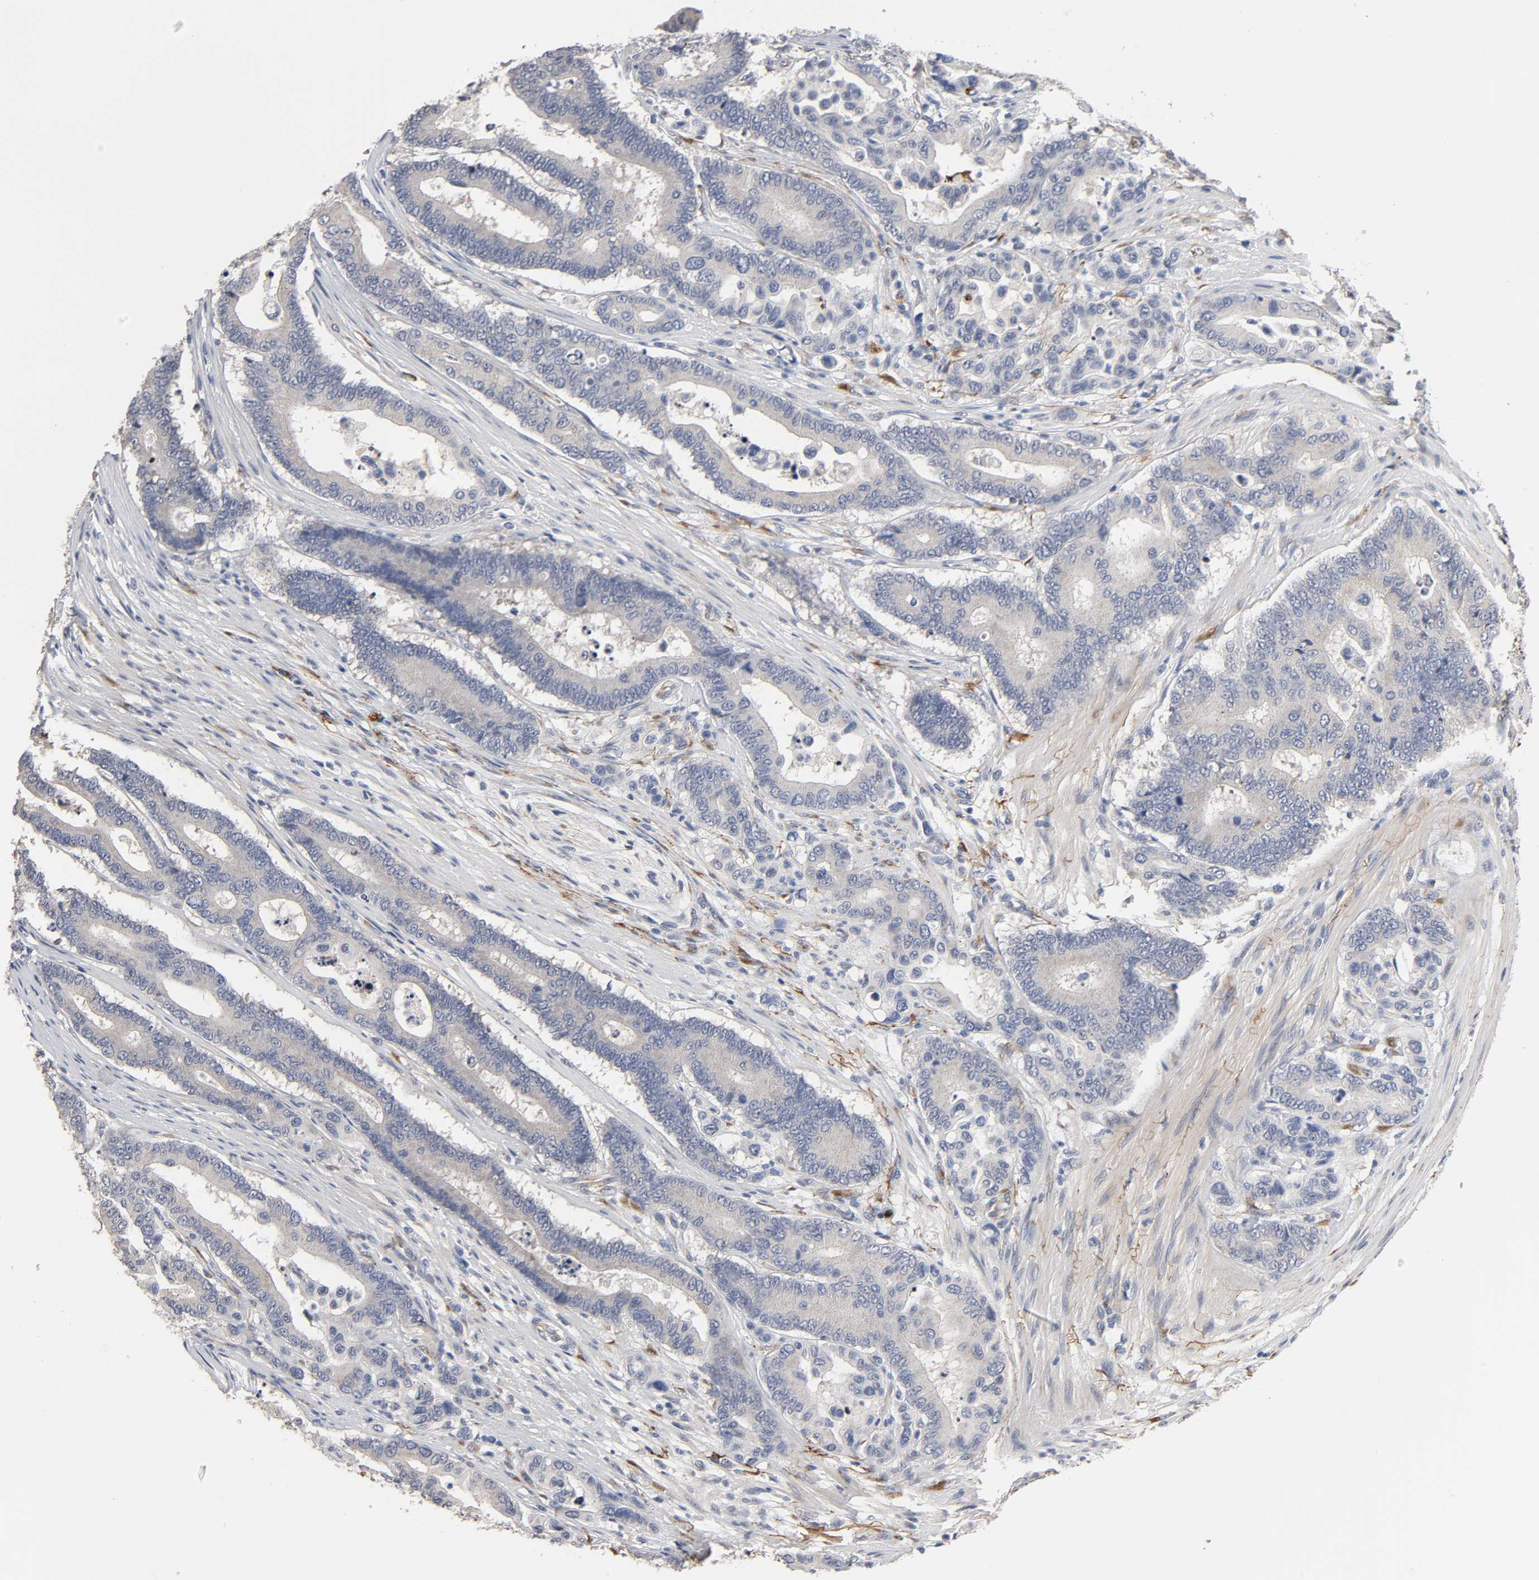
{"staining": {"intensity": "negative", "quantity": "none", "location": "none"}, "tissue": "colorectal cancer", "cell_type": "Tumor cells", "image_type": "cancer", "snomed": [{"axis": "morphology", "description": "Normal tissue, NOS"}, {"axis": "morphology", "description": "Adenocarcinoma, NOS"}, {"axis": "topography", "description": "Colon"}], "caption": "IHC histopathology image of adenocarcinoma (colorectal) stained for a protein (brown), which reveals no staining in tumor cells.", "gene": "HDLBP", "patient": {"sex": "male", "age": 82}}